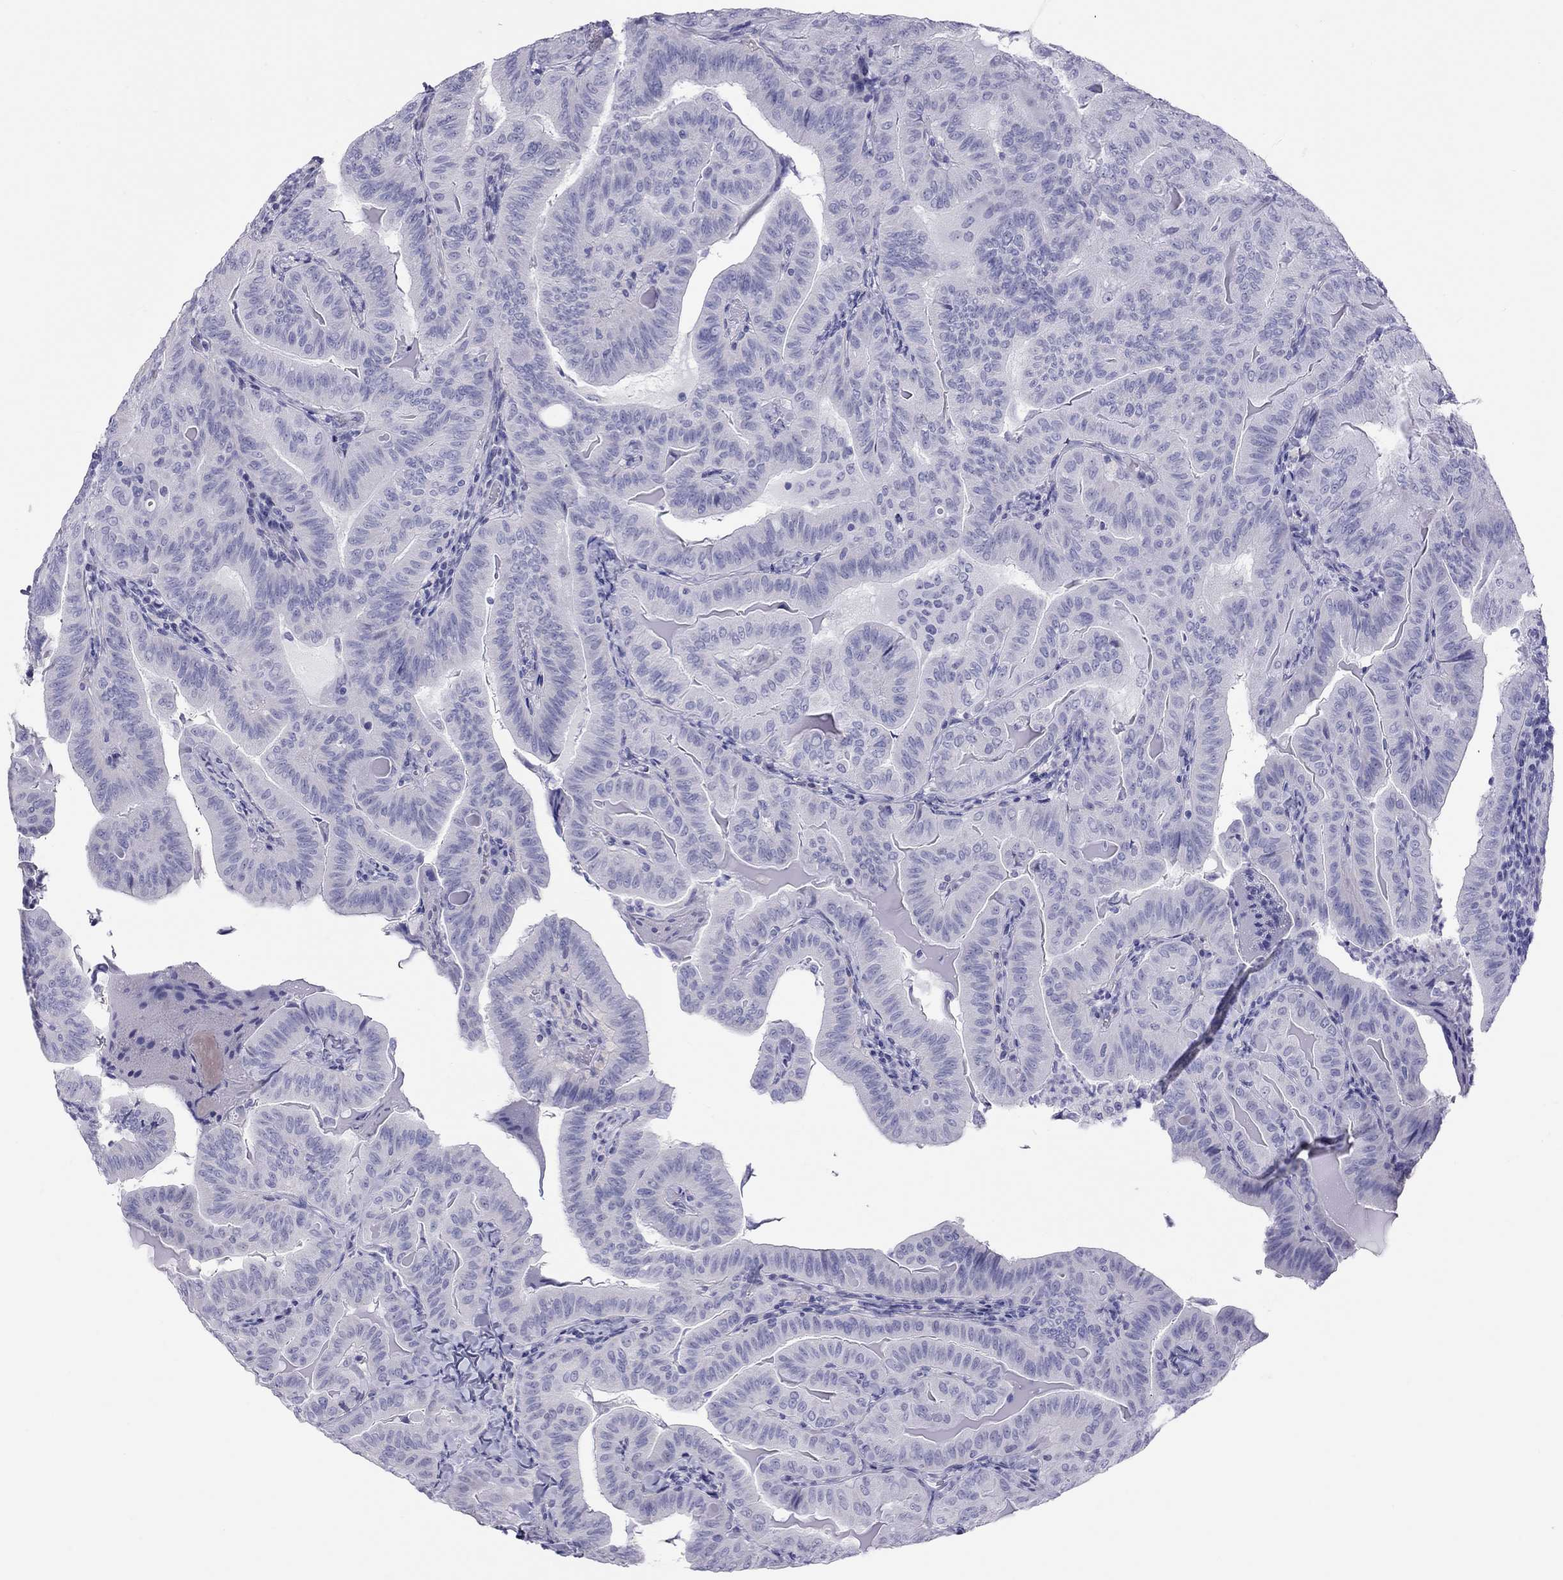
{"staining": {"intensity": "negative", "quantity": "none", "location": "none"}, "tissue": "thyroid cancer", "cell_type": "Tumor cells", "image_type": "cancer", "snomed": [{"axis": "morphology", "description": "Papillary adenocarcinoma, NOS"}, {"axis": "topography", "description": "Thyroid gland"}], "caption": "Tumor cells are negative for brown protein staining in thyroid cancer. (Brightfield microscopy of DAB immunohistochemistry at high magnification).", "gene": "STAG3", "patient": {"sex": "female", "age": 68}}